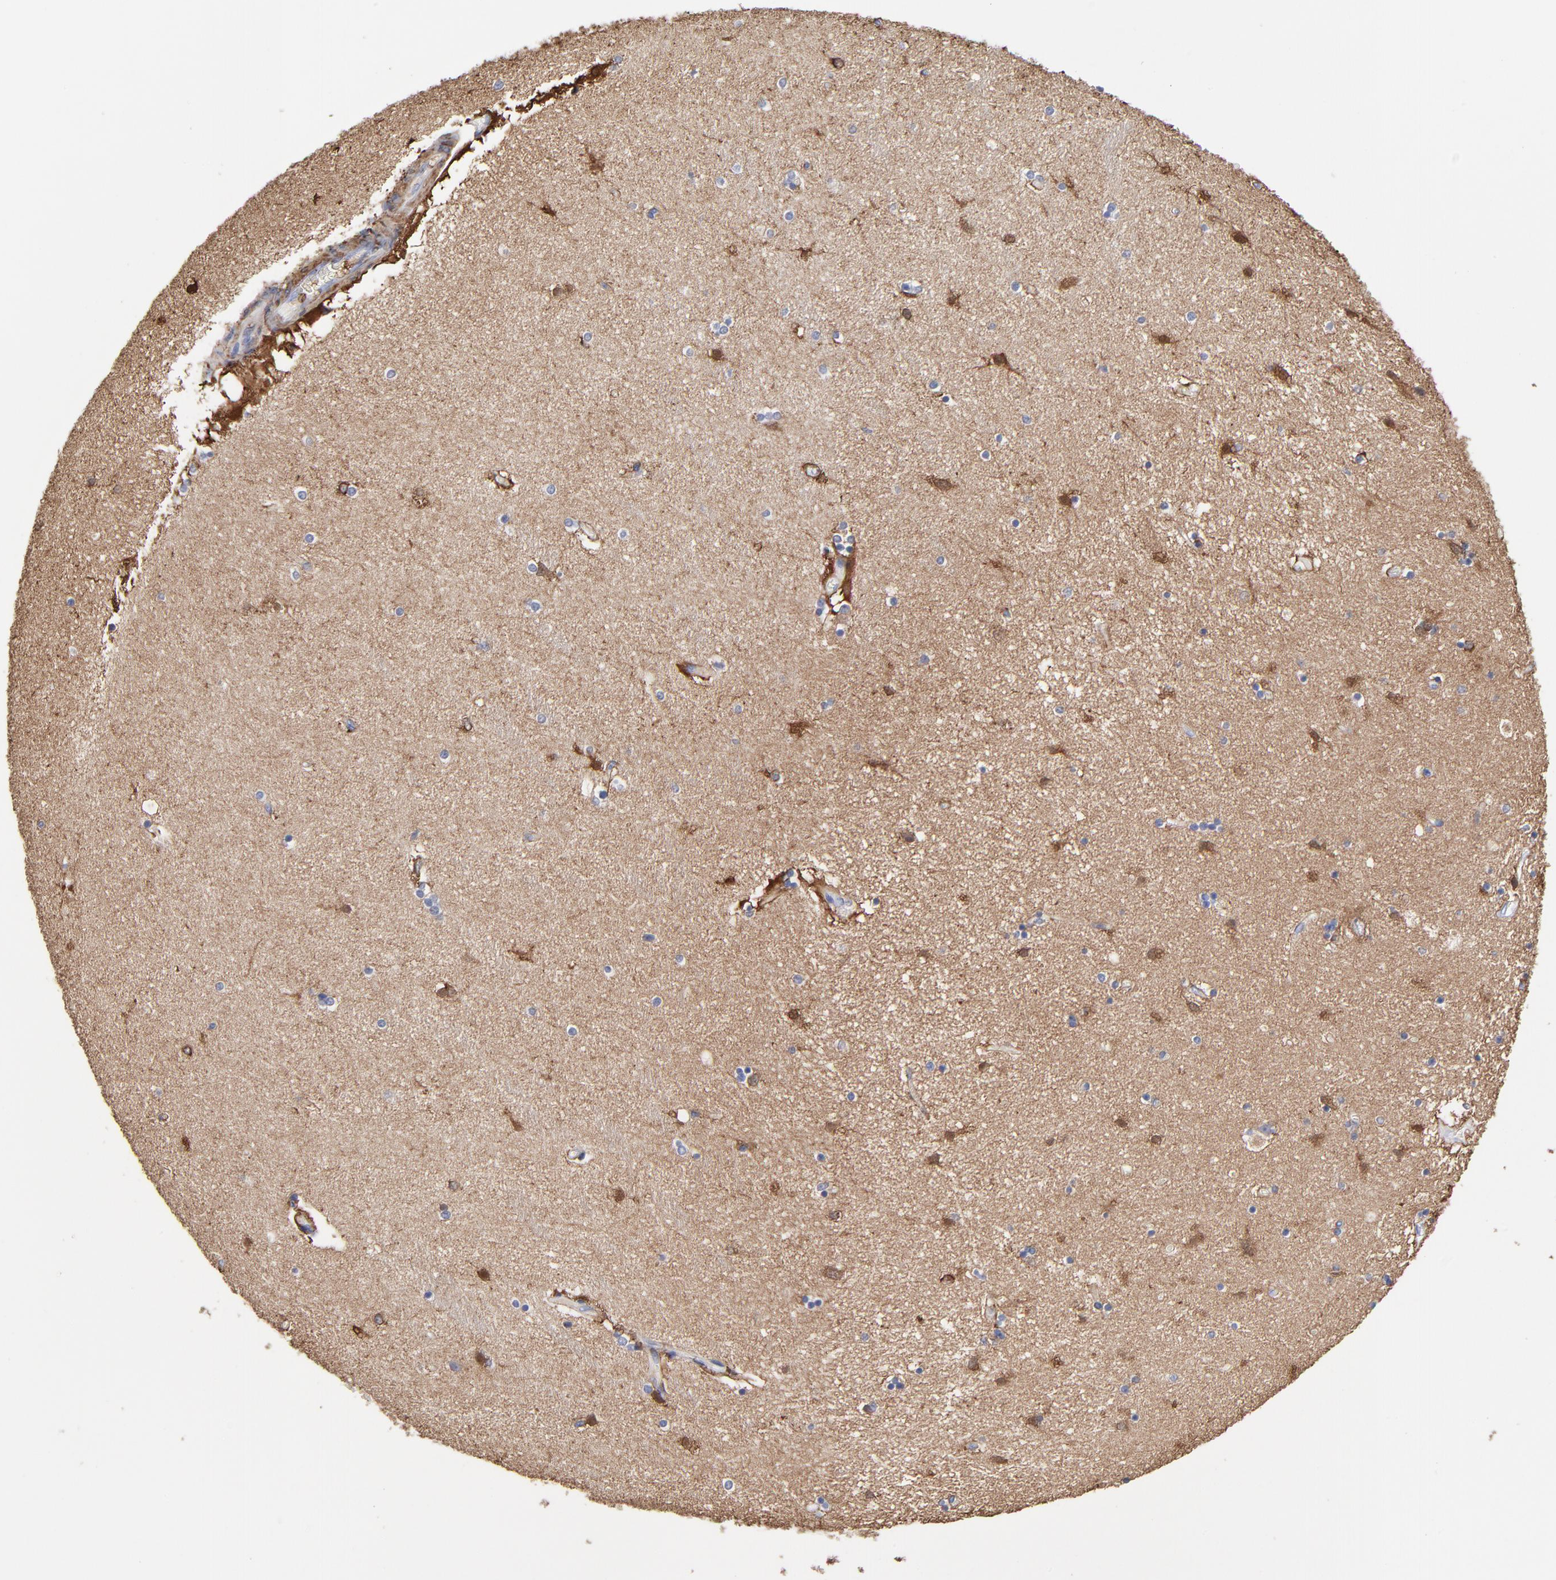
{"staining": {"intensity": "negative", "quantity": "none", "location": "none"}, "tissue": "hippocampus", "cell_type": "Glial cells", "image_type": "normal", "snomed": [{"axis": "morphology", "description": "Normal tissue, NOS"}, {"axis": "topography", "description": "Hippocampus"}], "caption": "Immunohistochemistry micrograph of unremarkable hippocampus: human hippocampus stained with DAB reveals no significant protein expression in glial cells.", "gene": "CILP", "patient": {"sex": "female", "age": 54}}